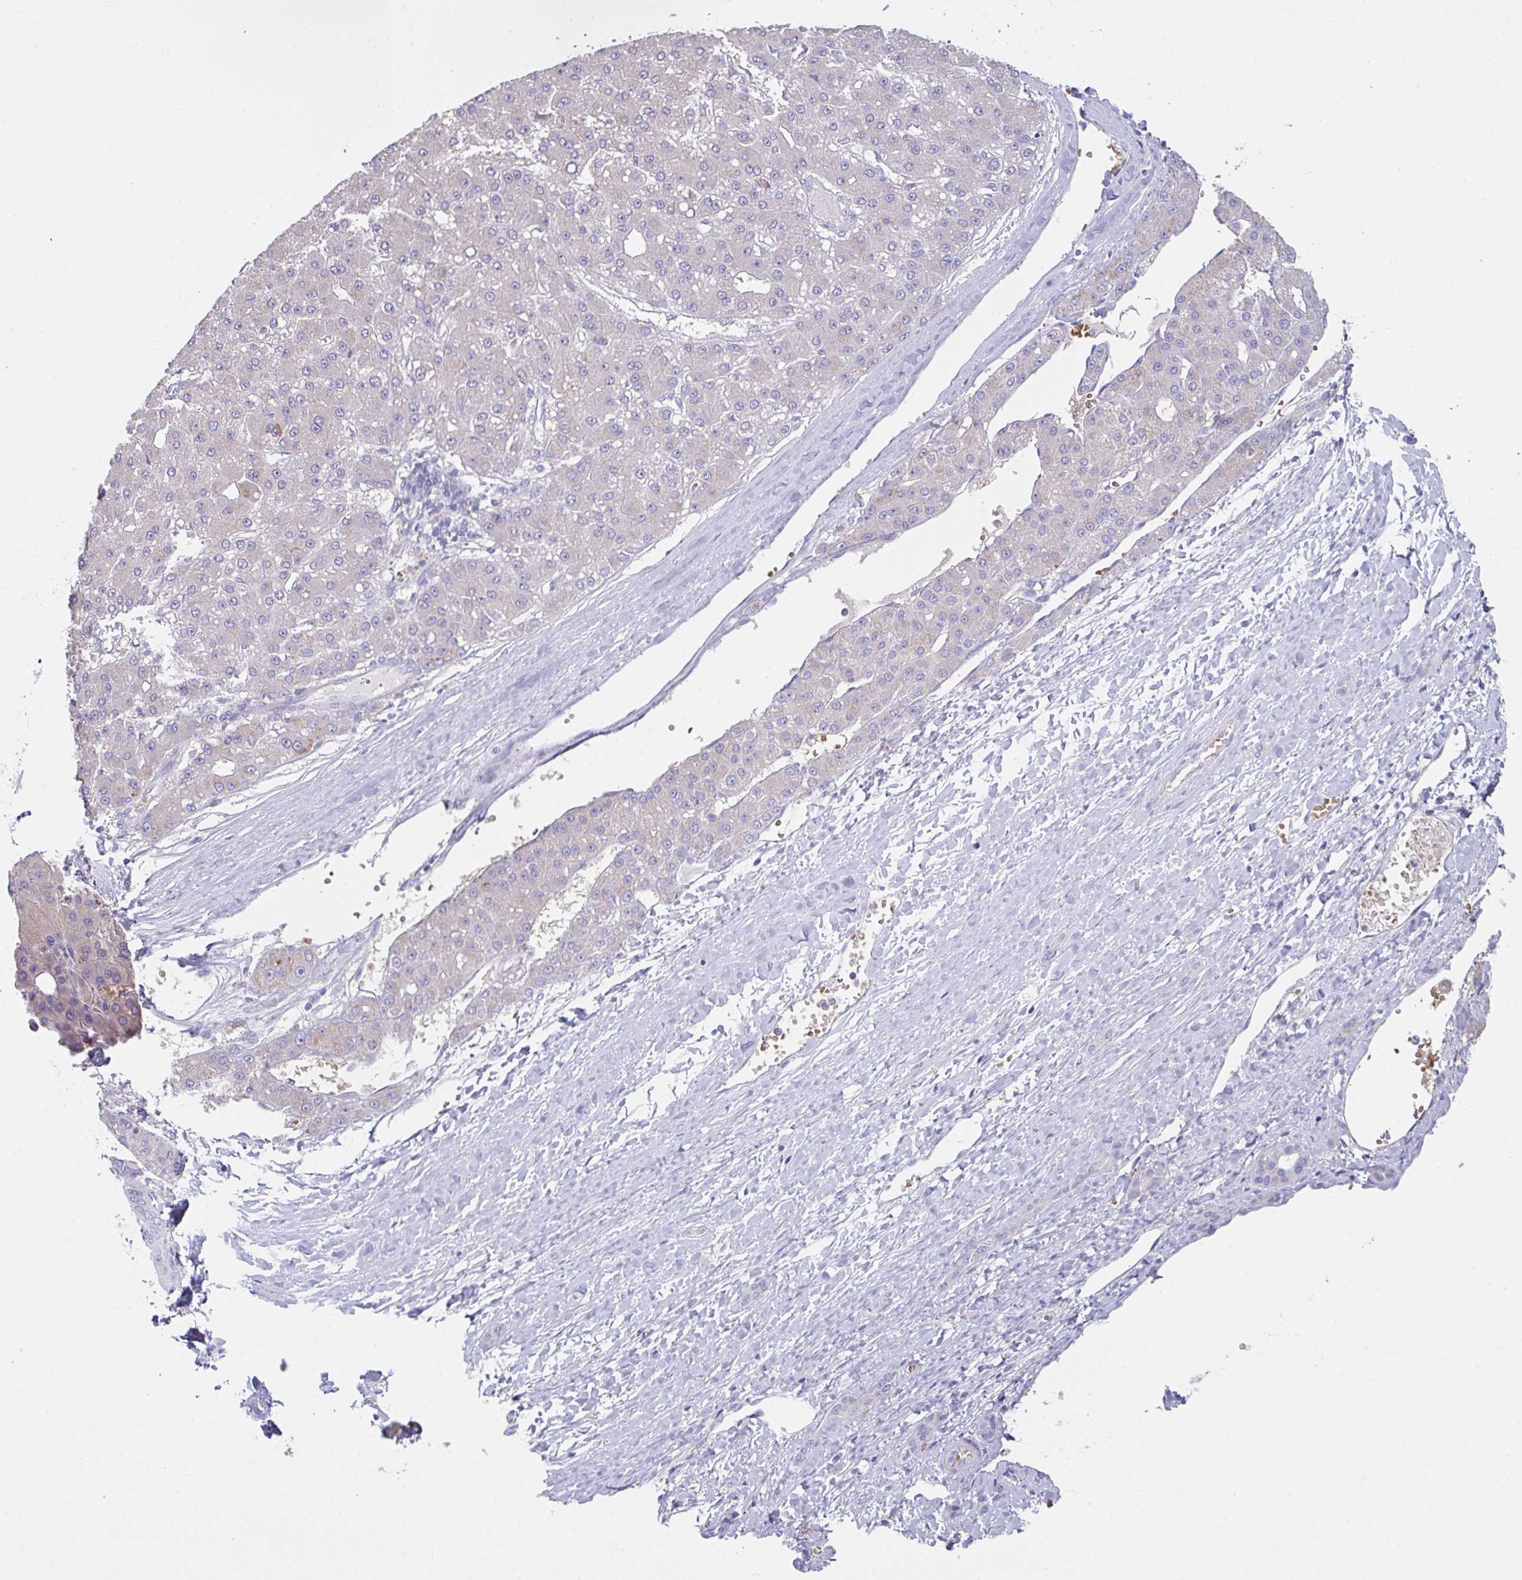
{"staining": {"intensity": "negative", "quantity": "none", "location": "none"}, "tissue": "liver cancer", "cell_type": "Tumor cells", "image_type": "cancer", "snomed": [{"axis": "morphology", "description": "Carcinoma, Hepatocellular, NOS"}, {"axis": "topography", "description": "Liver"}], "caption": "This is a photomicrograph of IHC staining of liver cancer, which shows no expression in tumor cells.", "gene": "TFAP2C", "patient": {"sex": "male", "age": 67}}